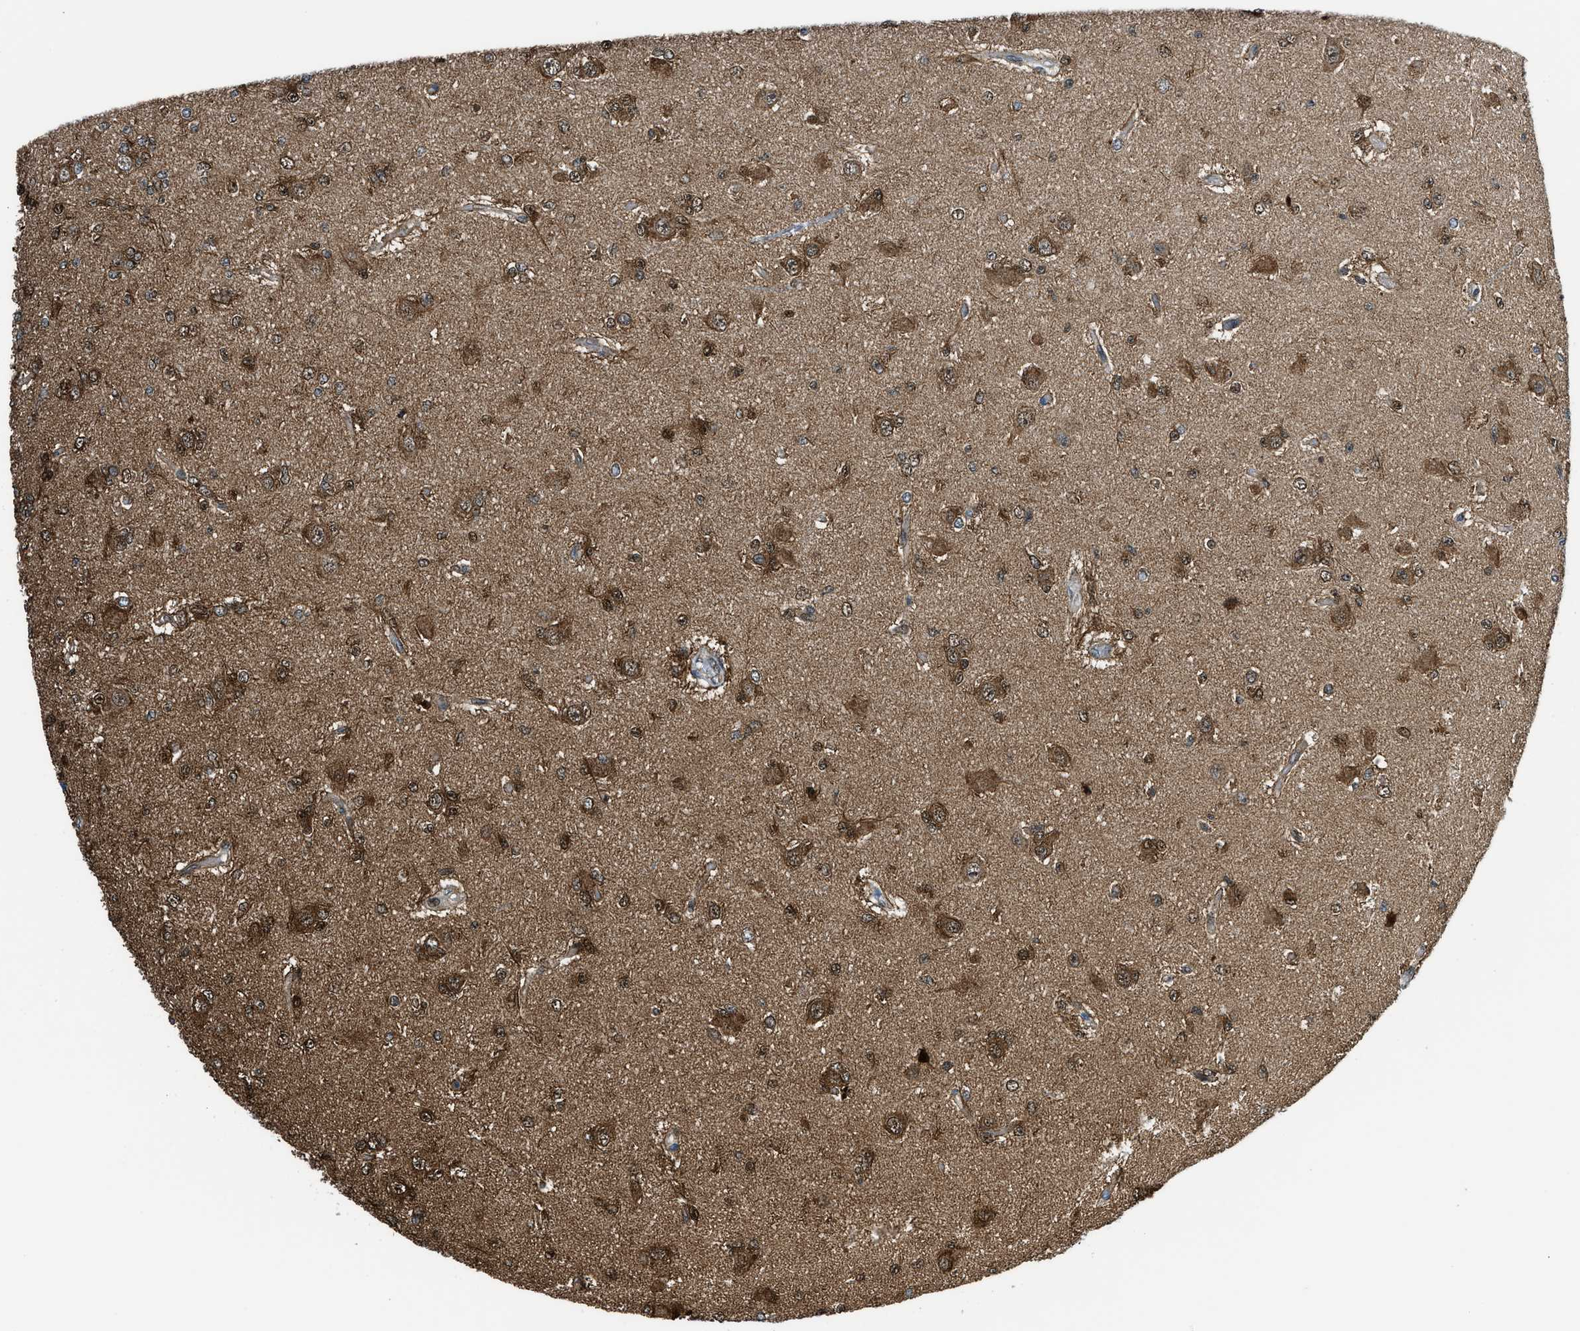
{"staining": {"intensity": "moderate", "quantity": ">75%", "location": "cytoplasmic/membranous,nuclear"}, "tissue": "glioma", "cell_type": "Tumor cells", "image_type": "cancer", "snomed": [{"axis": "morphology", "description": "Glioma, malignant, Low grade"}, {"axis": "topography", "description": "Brain"}], "caption": "Immunohistochemistry (IHC) (DAB) staining of human low-grade glioma (malignant) displays moderate cytoplasmic/membranous and nuclear protein expression in about >75% of tumor cells.", "gene": "YWHAE", "patient": {"sex": "male", "age": 38}}